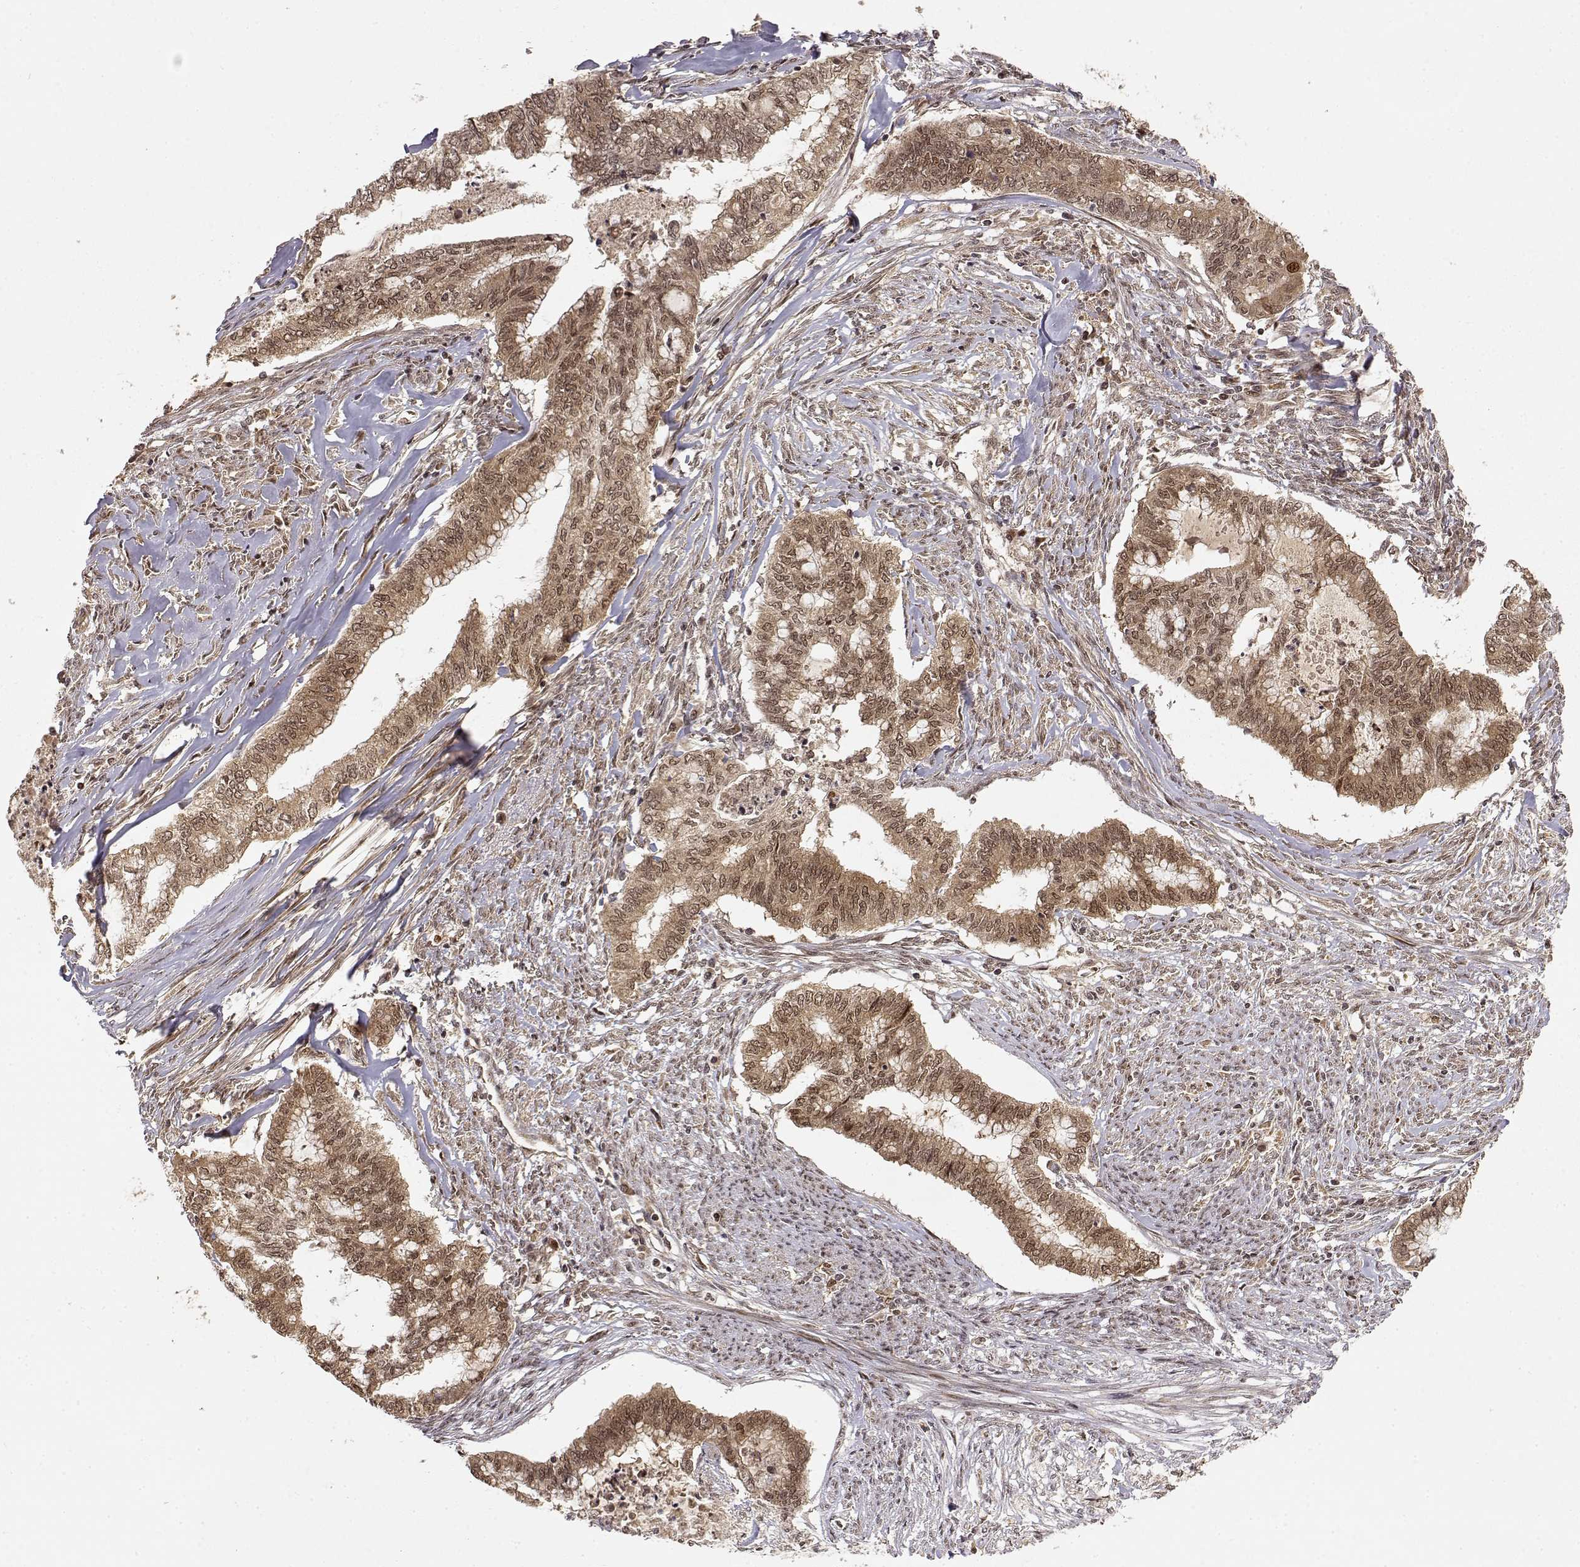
{"staining": {"intensity": "moderate", "quantity": ">75%", "location": "cytoplasmic/membranous,nuclear"}, "tissue": "endometrial cancer", "cell_type": "Tumor cells", "image_type": "cancer", "snomed": [{"axis": "morphology", "description": "Adenocarcinoma, NOS"}, {"axis": "topography", "description": "Endometrium"}], "caption": "A medium amount of moderate cytoplasmic/membranous and nuclear positivity is appreciated in approximately >75% of tumor cells in endometrial cancer (adenocarcinoma) tissue.", "gene": "MAEA", "patient": {"sex": "female", "age": 79}}